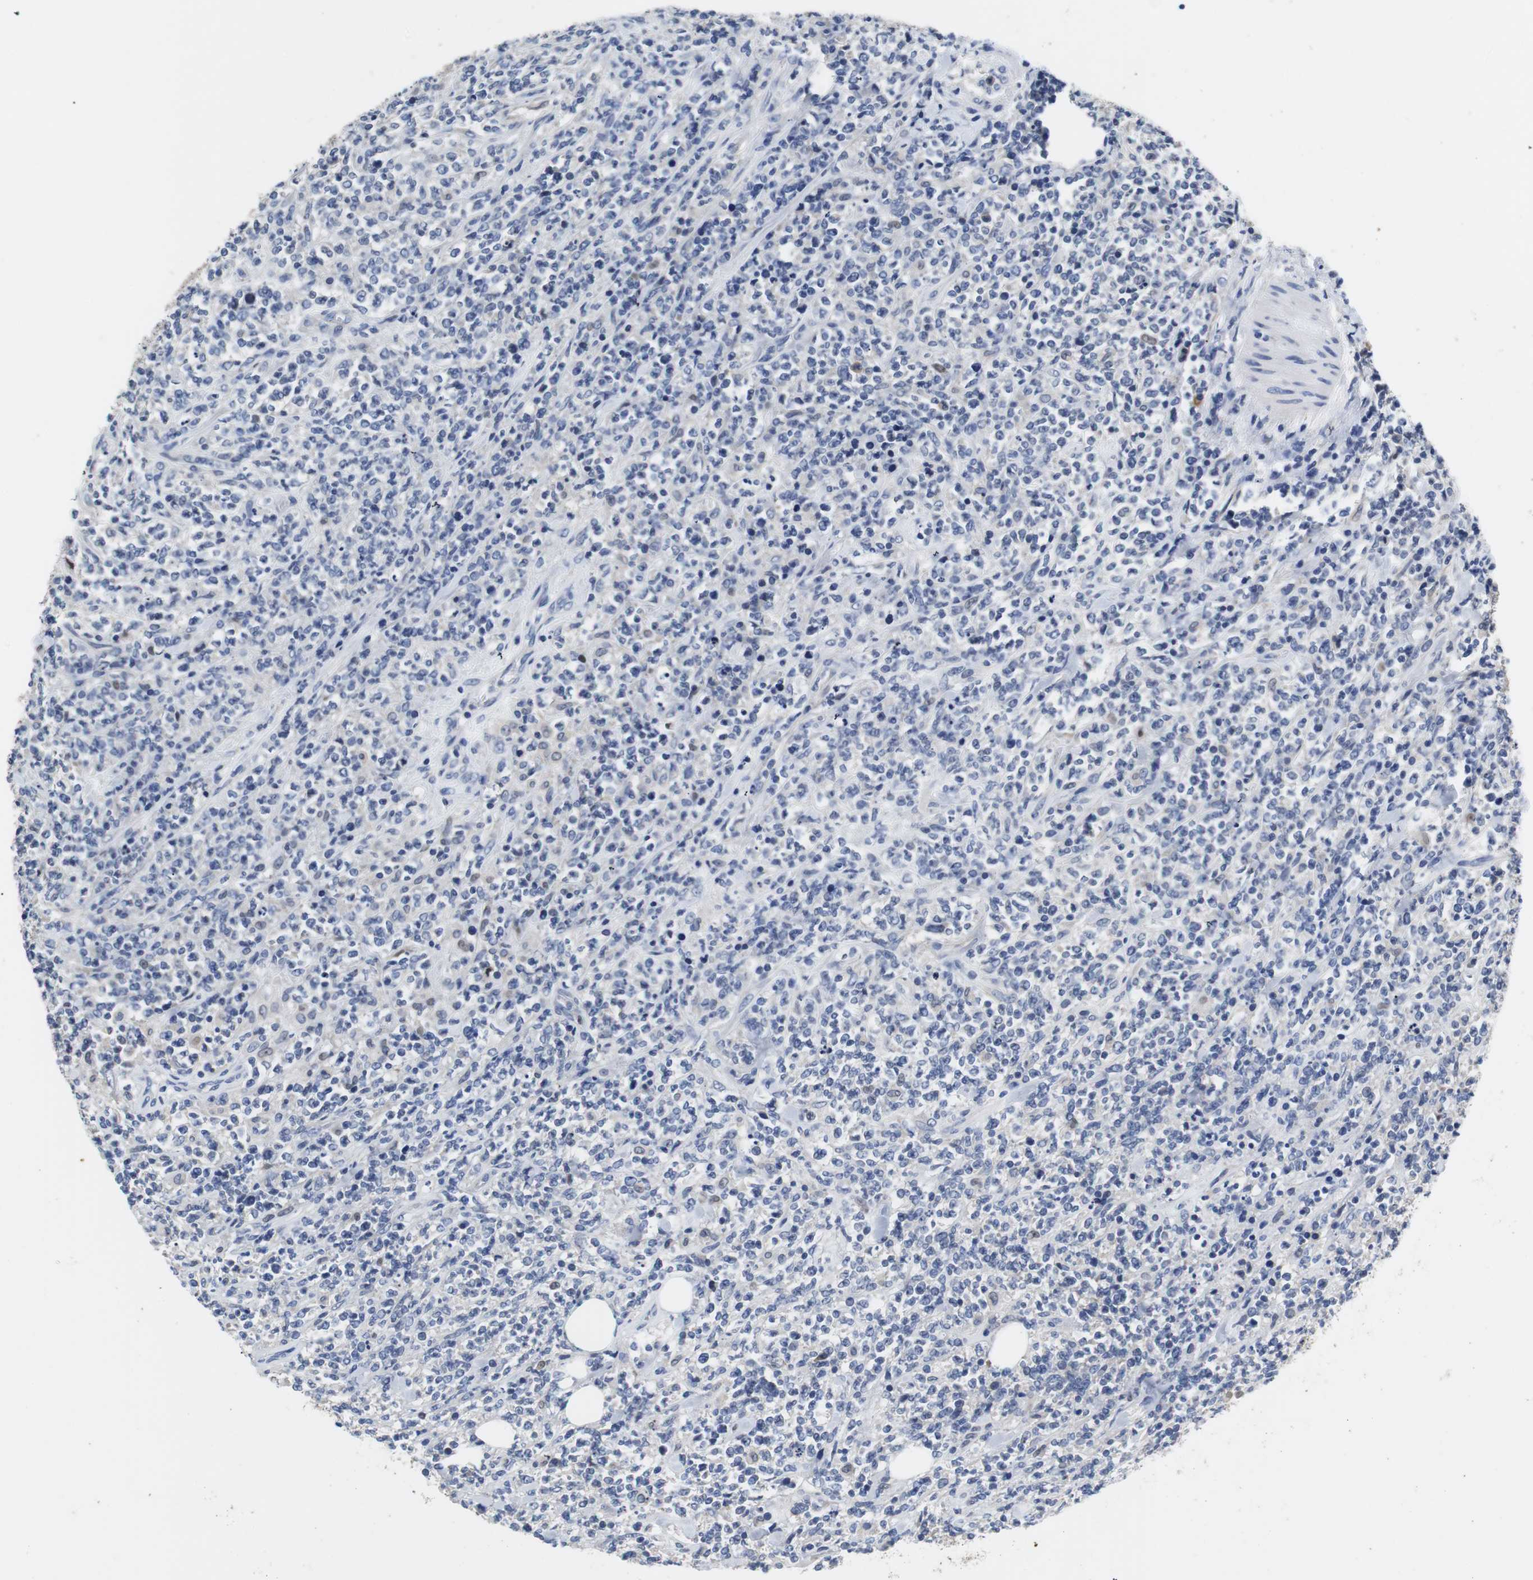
{"staining": {"intensity": "negative", "quantity": "none", "location": "none"}, "tissue": "lymphoma", "cell_type": "Tumor cells", "image_type": "cancer", "snomed": [{"axis": "morphology", "description": "Malignant lymphoma, non-Hodgkin's type, High grade"}, {"axis": "topography", "description": "Soft tissue"}], "caption": "Tumor cells are negative for protein expression in human lymphoma.", "gene": "PCK1", "patient": {"sex": "male", "age": 18}}